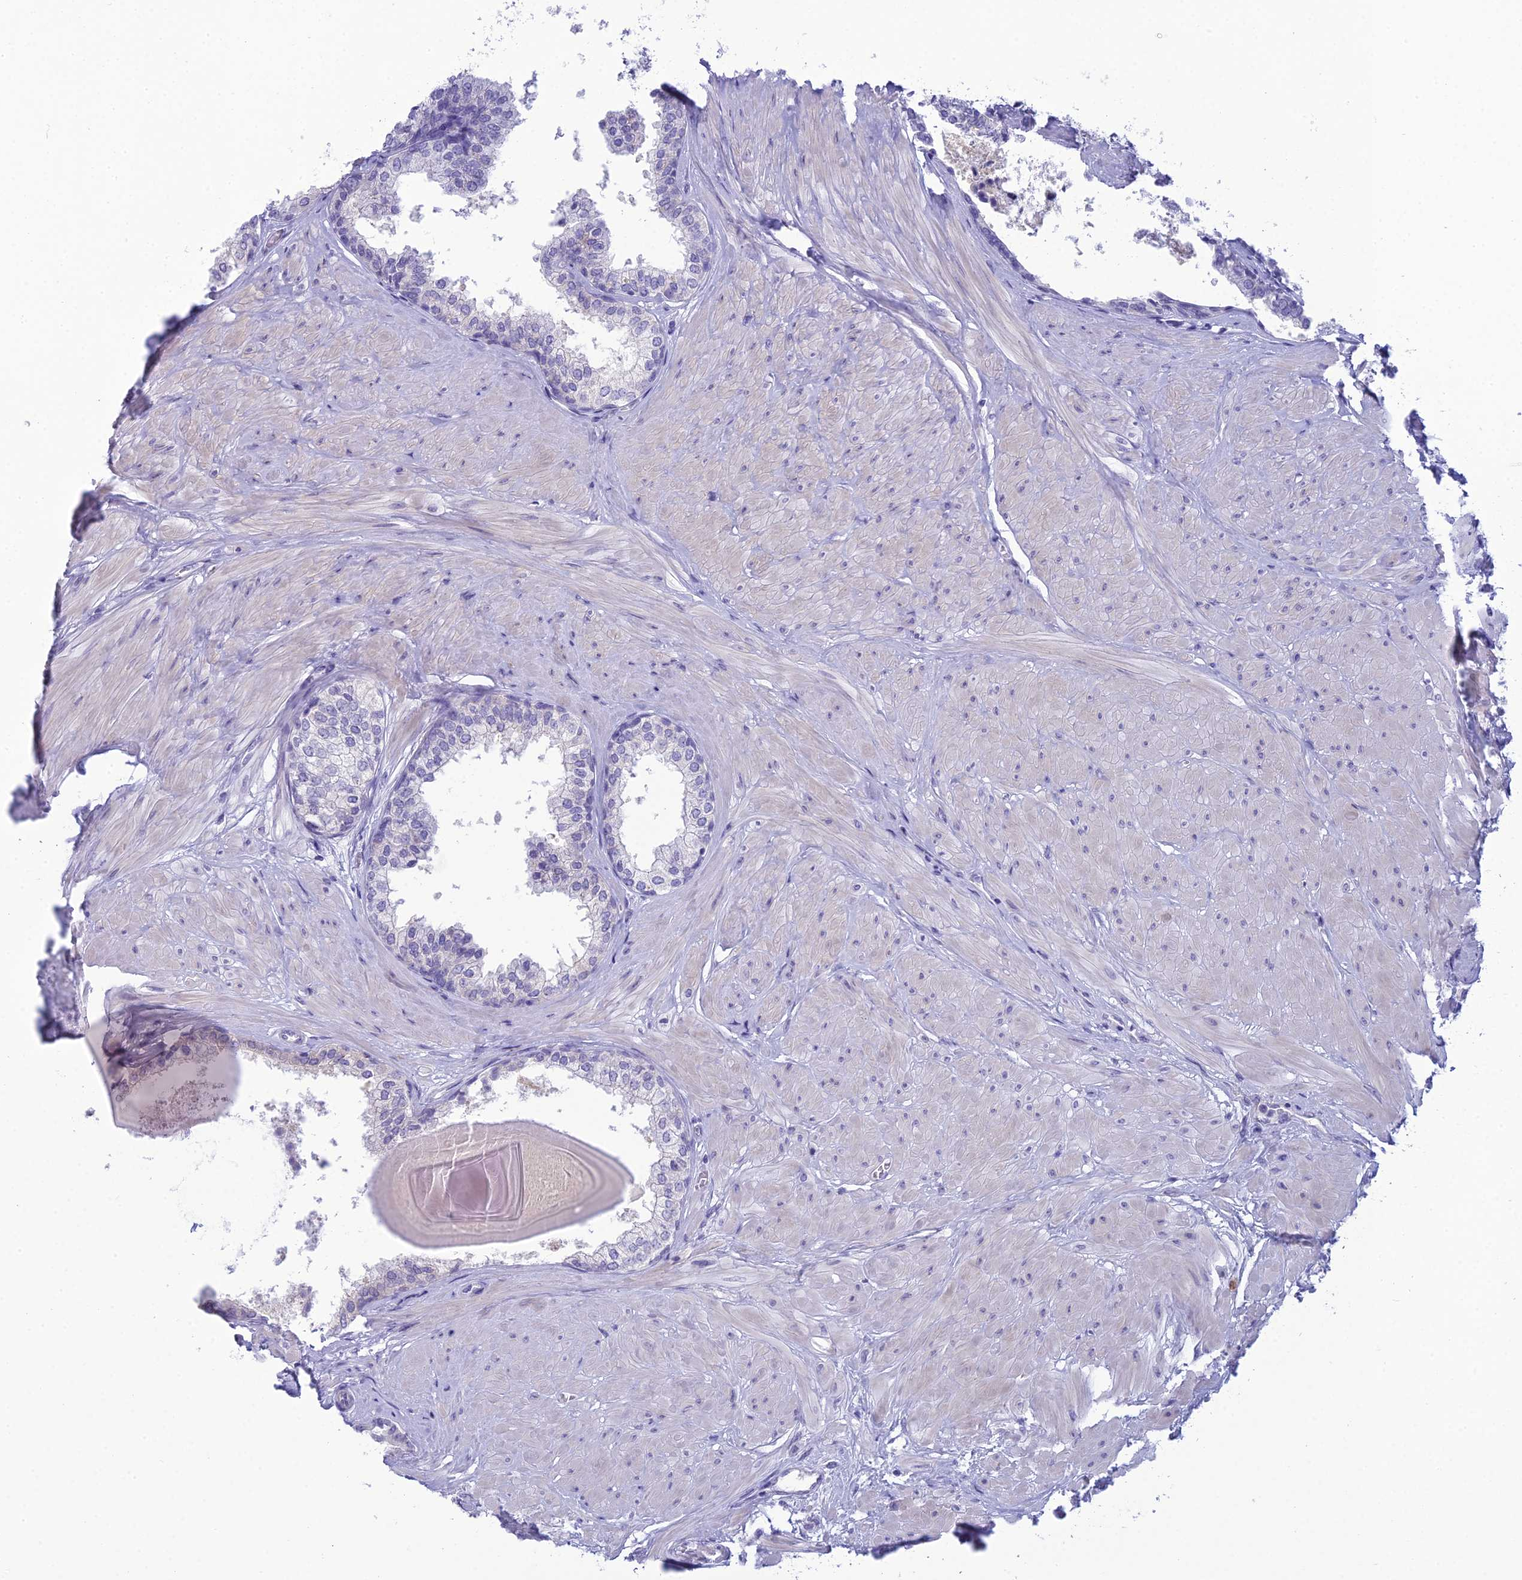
{"staining": {"intensity": "negative", "quantity": "none", "location": "none"}, "tissue": "prostate", "cell_type": "Glandular cells", "image_type": "normal", "snomed": [{"axis": "morphology", "description": "Normal tissue, NOS"}, {"axis": "topography", "description": "Prostate"}], "caption": "The immunohistochemistry histopathology image has no significant staining in glandular cells of prostate. The staining is performed using DAB (3,3'-diaminobenzidine) brown chromogen with nuclei counter-stained in using hematoxylin.", "gene": "MUC13", "patient": {"sex": "male", "age": 48}}